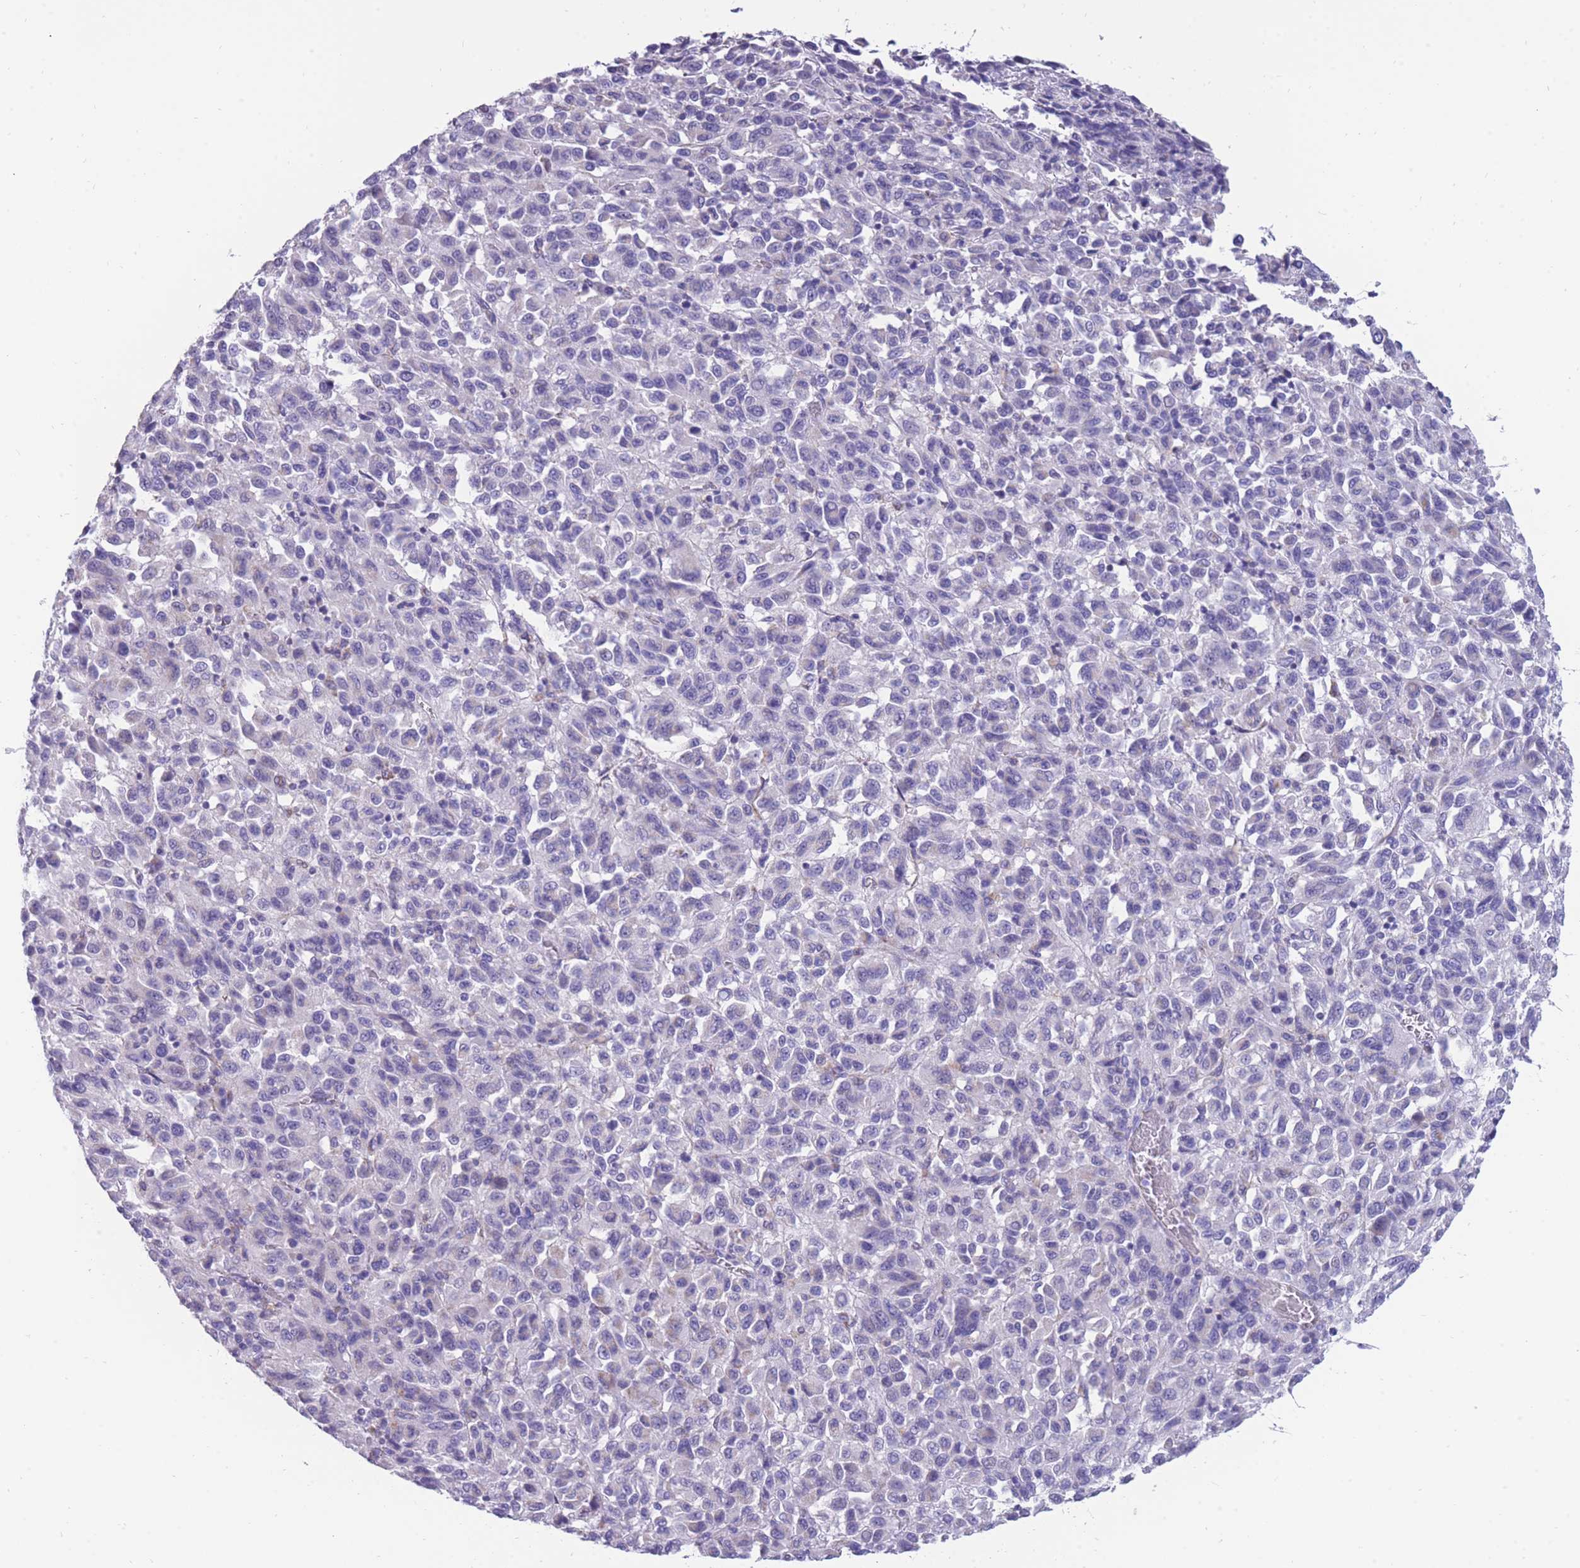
{"staining": {"intensity": "negative", "quantity": "none", "location": "none"}, "tissue": "melanoma", "cell_type": "Tumor cells", "image_type": "cancer", "snomed": [{"axis": "morphology", "description": "Malignant melanoma, Metastatic site"}, {"axis": "topography", "description": "Lung"}], "caption": "Immunohistochemistry image of neoplastic tissue: human malignant melanoma (metastatic site) stained with DAB displays no significant protein positivity in tumor cells.", "gene": "INTS2", "patient": {"sex": "male", "age": 64}}